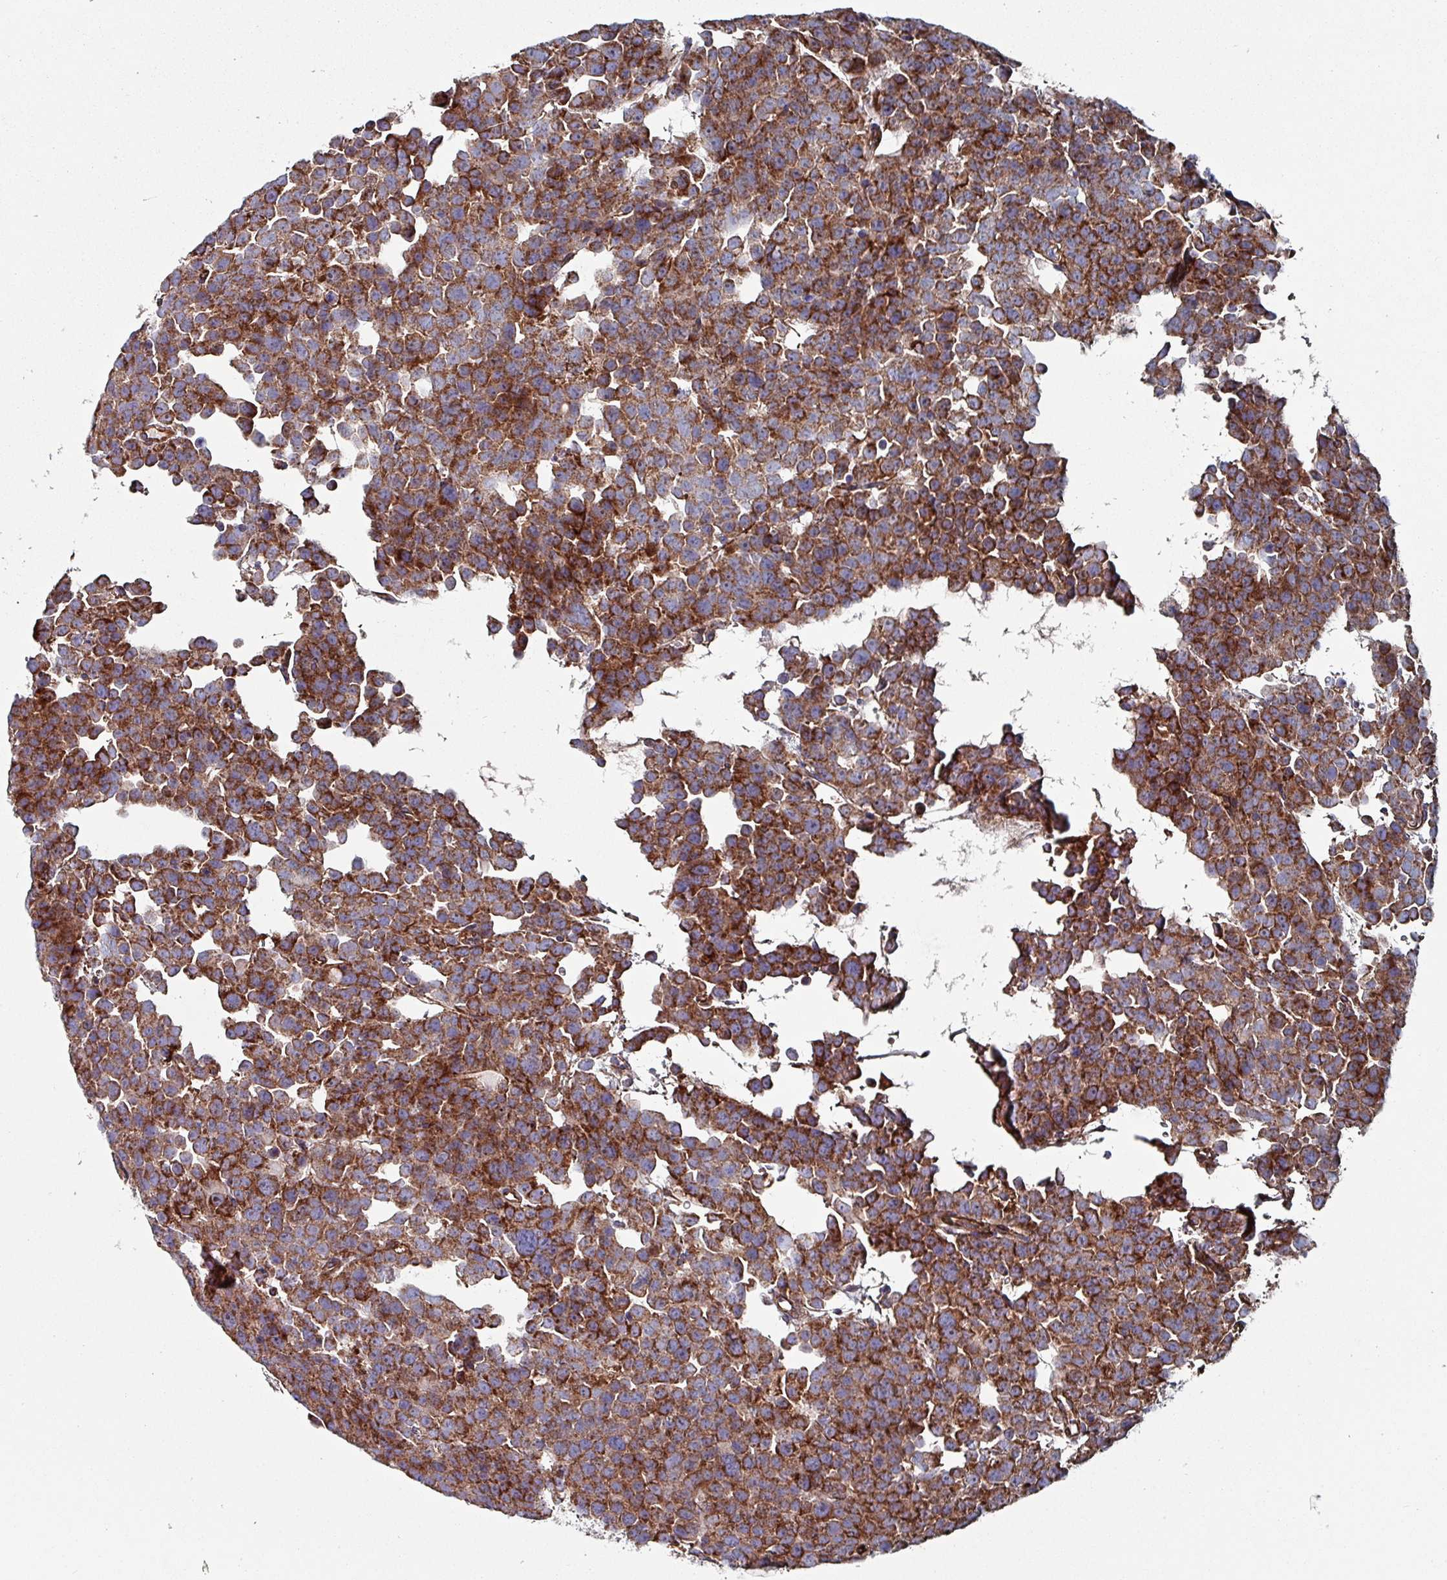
{"staining": {"intensity": "strong", "quantity": ">75%", "location": "cytoplasmic/membranous"}, "tissue": "testis cancer", "cell_type": "Tumor cells", "image_type": "cancer", "snomed": [{"axis": "morphology", "description": "Seminoma, NOS"}, {"axis": "topography", "description": "Testis"}], "caption": "Immunohistochemical staining of testis cancer shows high levels of strong cytoplasmic/membranous protein positivity in about >75% of tumor cells. (IHC, brightfield microscopy, high magnification).", "gene": "ANO10", "patient": {"sex": "male", "age": 71}}